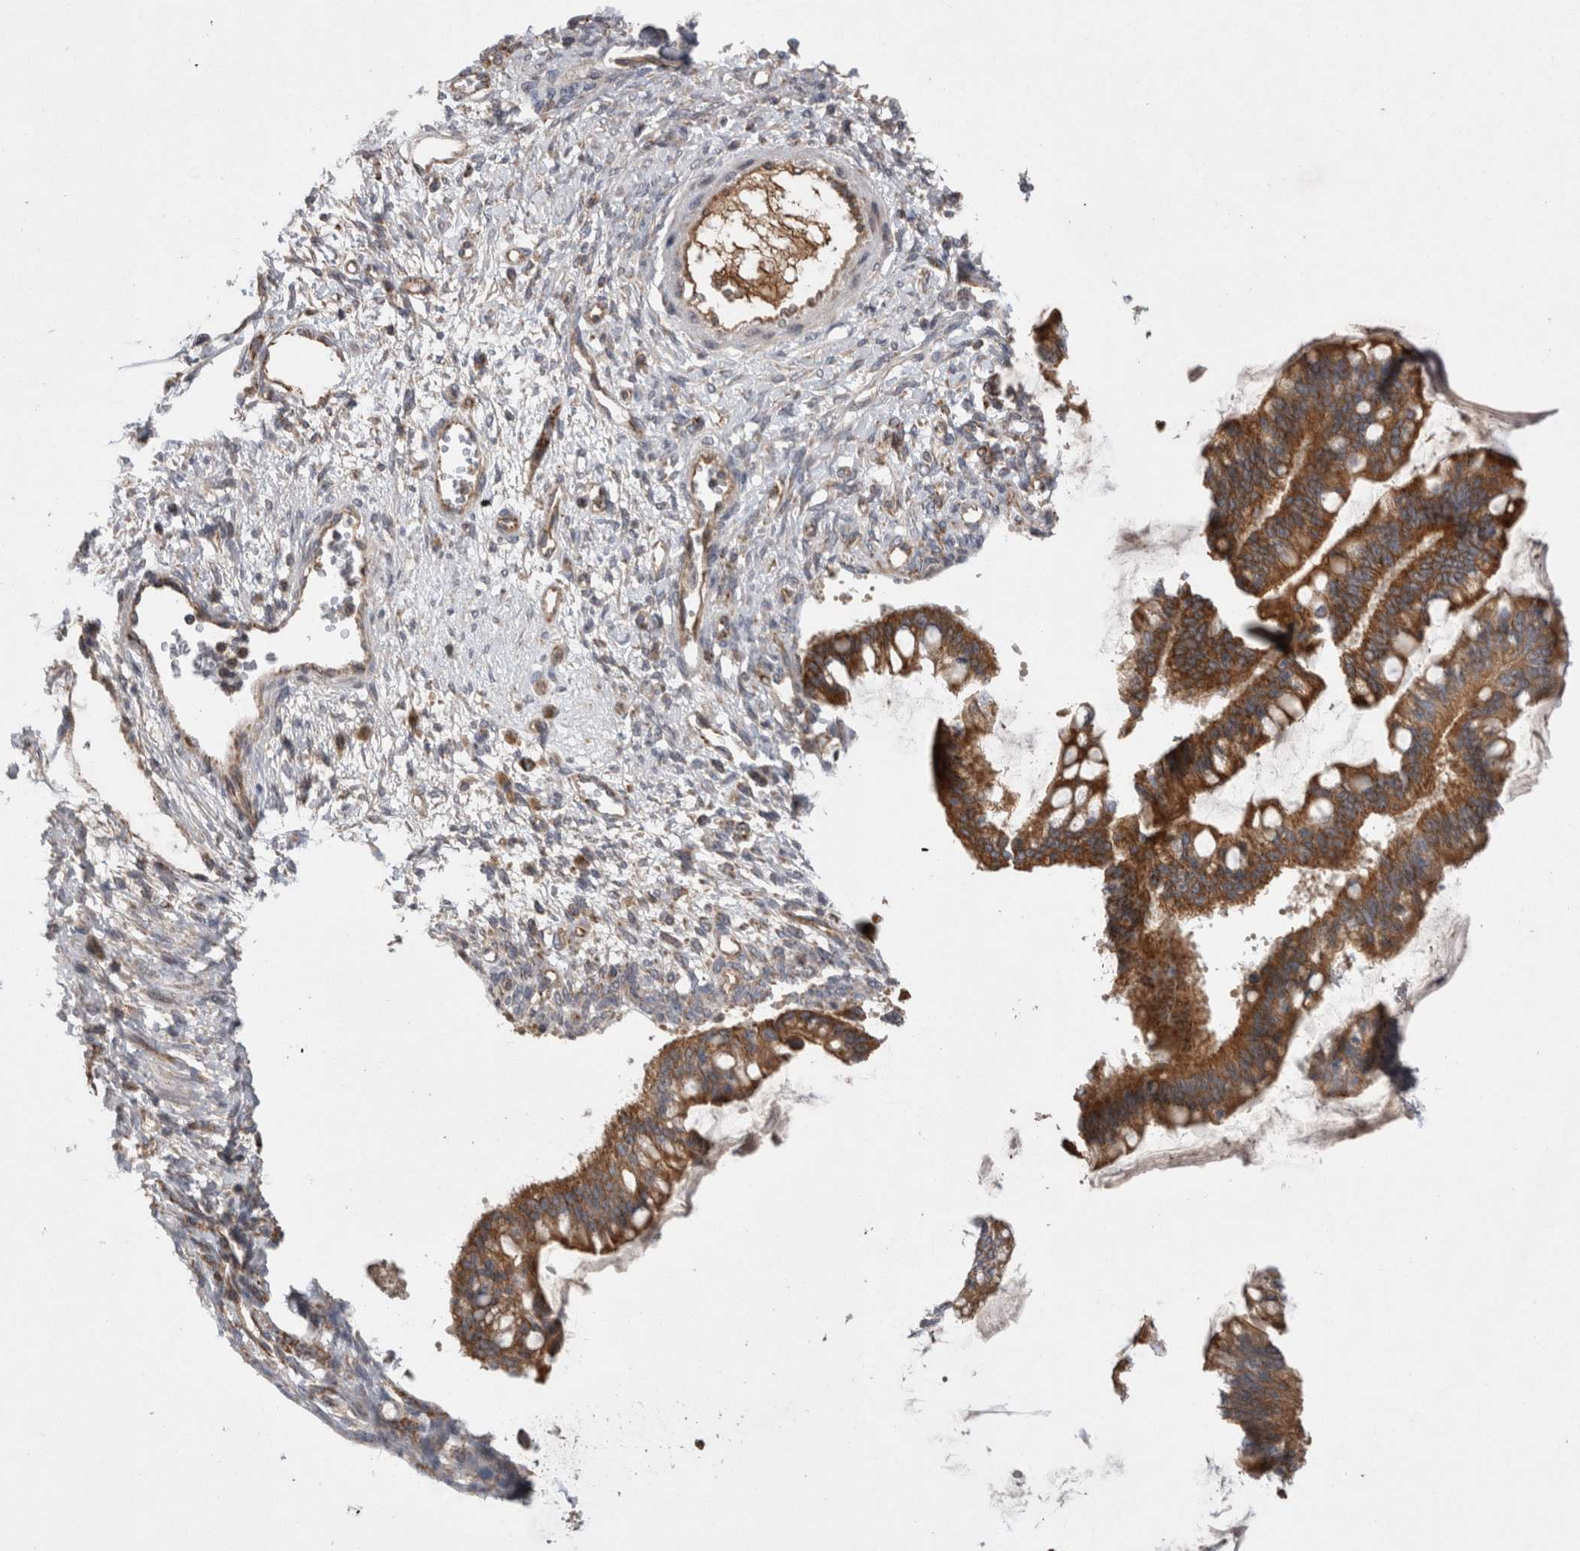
{"staining": {"intensity": "strong", "quantity": ">75%", "location": "cytoplasmic/membranous"}, "tissue": "ovarian cancer", "cell_type": "Tumor cells", "image_type": "cancer", "snomed": [{"axis": "morphology", "description": "Cystadenocarcinoma, mucinous, NOS"}, {"axis": "topography", "description": "Ovary"}], "caption": "Immunohistochemistry staining of mucinous cystadenocarcinoma (ovarian), which reveals high levels of strong cytoplasmic/membranous expression in about >75% of tumor cells indicating strong cytoplasmic/membranous protein expression. The staining was performed using DAB (3,3'-diaminobenzidine) (brown) for protein detection and nuclei were counterstained in hematoxylin (blue).", "gene": "DARS2", "patient": {"sex": "female", "age": 73}}